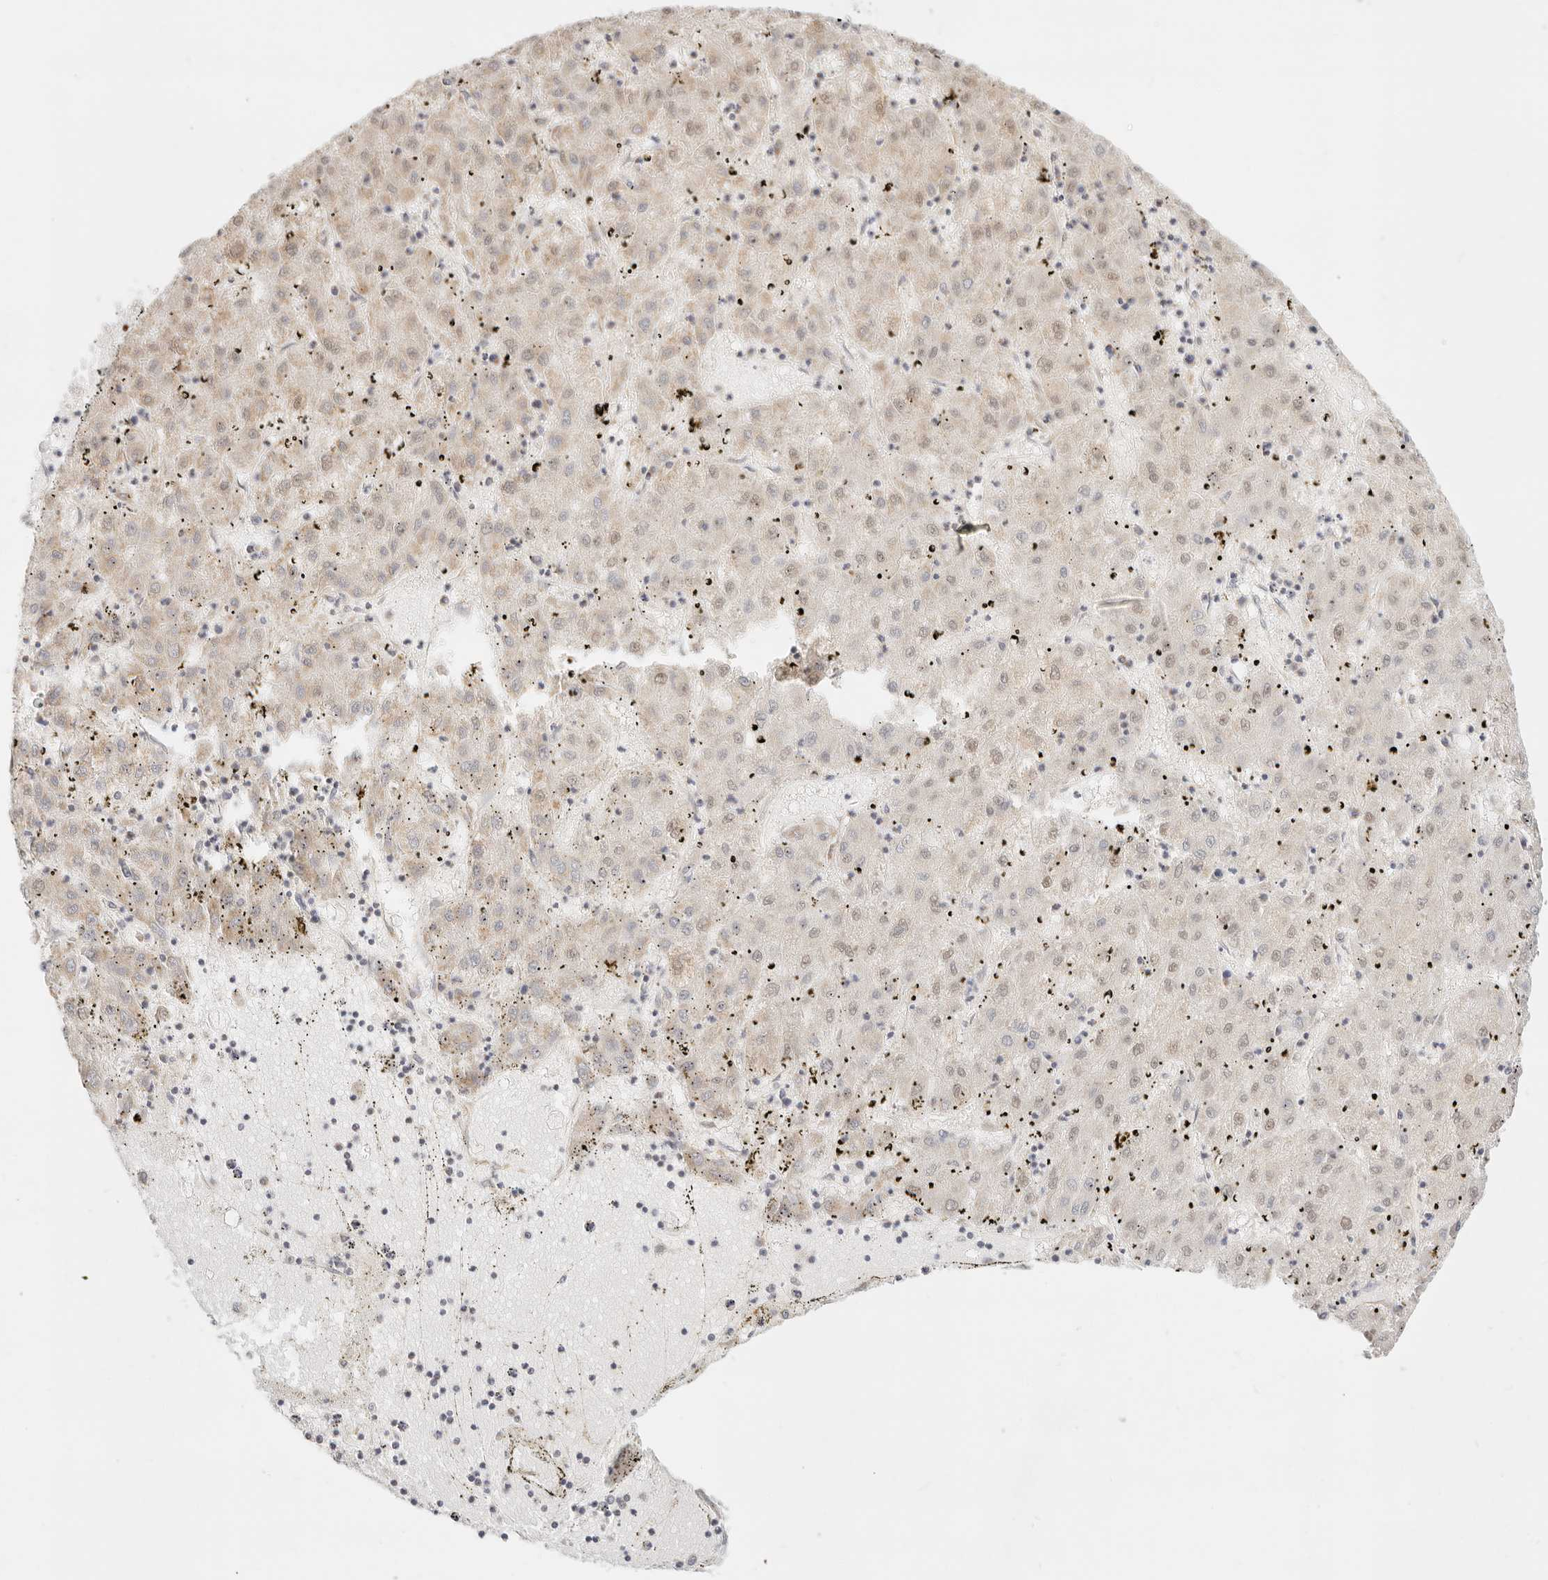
{"staining": {"intensity": "weak", "quantity": "25%-75%", "location": "cytoplasmic/membranous,nuclear"}, "tissue": "liver cancer", "cell_type": "Tumor cells", "image_type": "cancer", "snomed": [{"axis": "morphology", "description": "Carcinoma, Hepatocellular, NOS"}, {"axis": "topography", "description": "Liver"}], "caption": "Weak cytoplasmic/membranous and nuclear protein positivity is appreciated in approximately 25%-75% of tumor cells in liver cancer (hepatocellular carcinoma).", "gene": "ZC3H11A", "patient": {"sex": "male", "age": 72}}